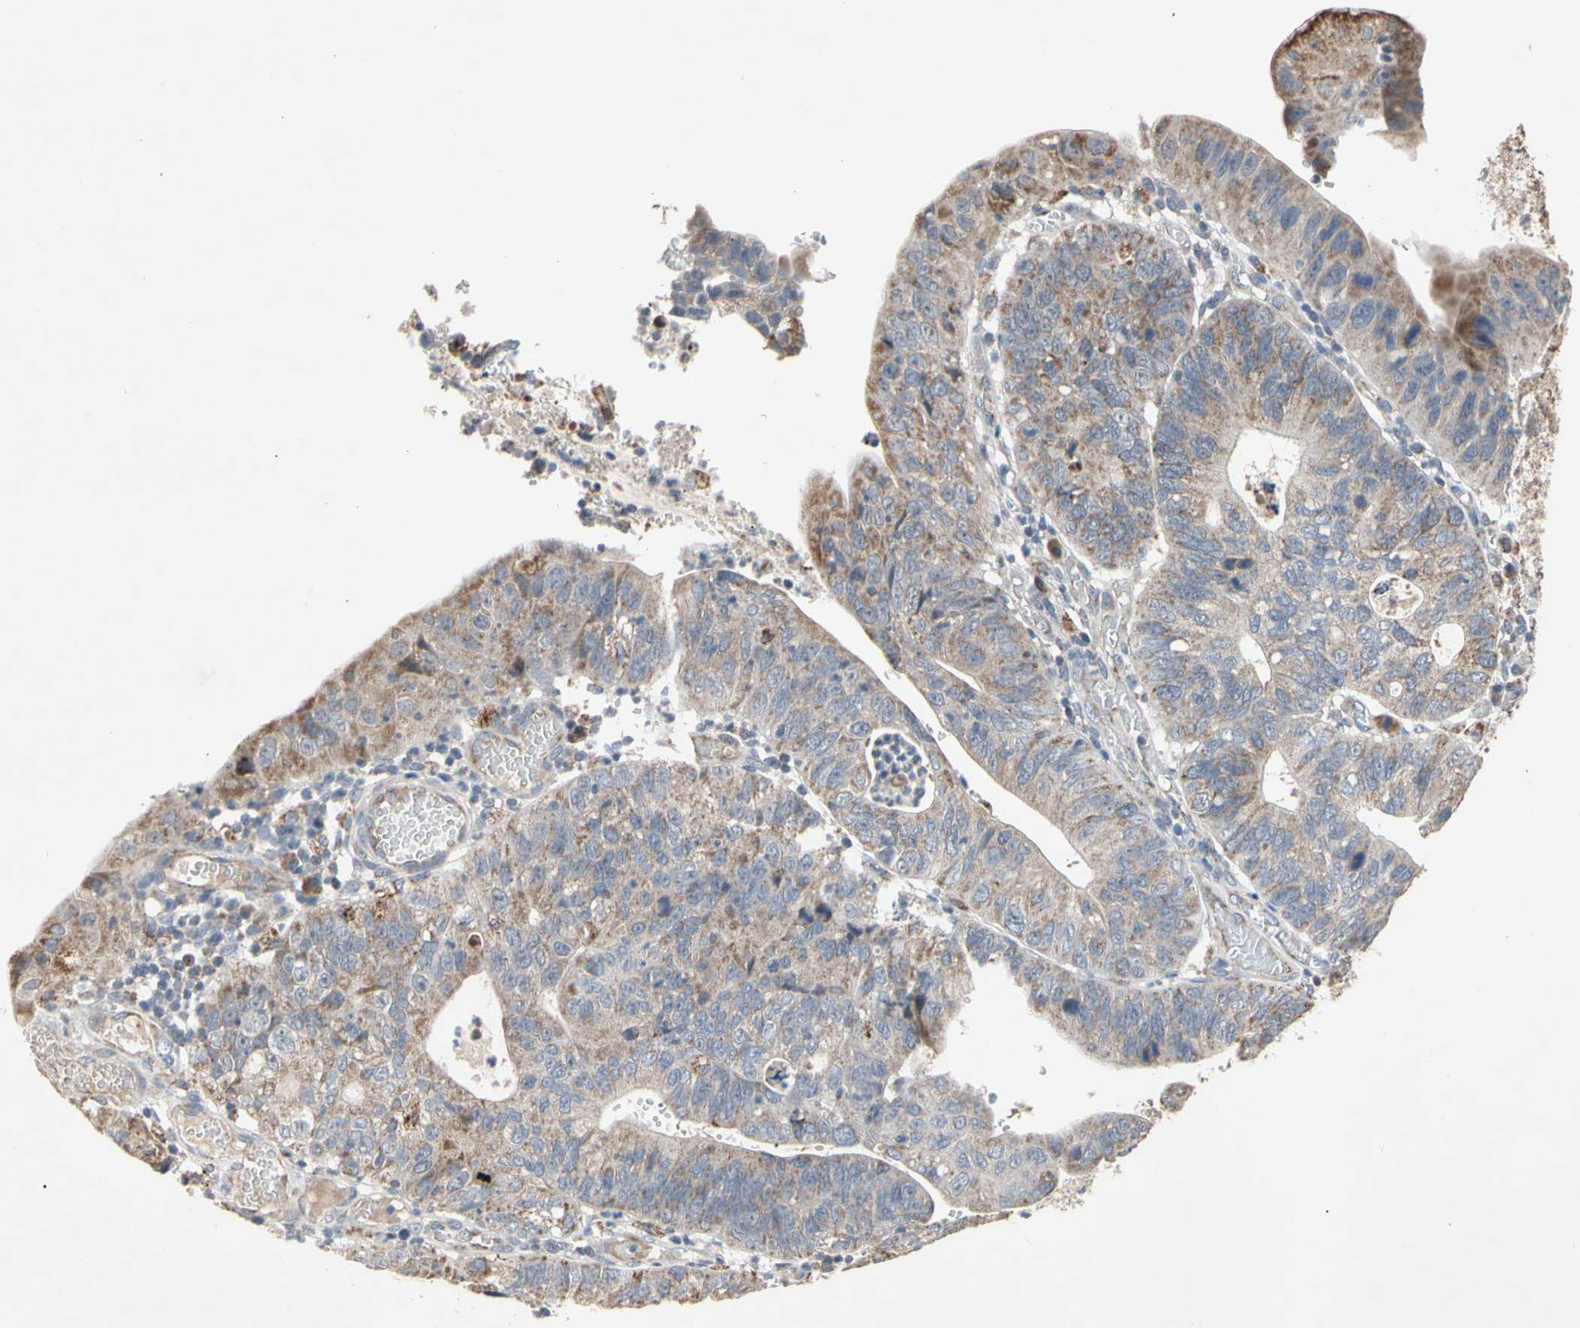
{"staining": {"intensity": "weak", "quantity": ">75%", "location": "cytoplasmic/membranous"}, "tissue": "stomach cancer", "cell_type": "Tumor cells", "image_type": "cancer", "snomed": [{"axis": "morphology", "description": "Adenocarcinoma, NOS"}, {"axis": "topography", "description": "Stomach"}], "caption": "DAB immunohistochemical staining of human stomach cancer (adenocarcinoma) demonstrates weak cytoplasmic/membranous protein staining in about >75% of tumor cells.", "gene": "GPD2", "patient": {"sex": "male", "age": 59}}